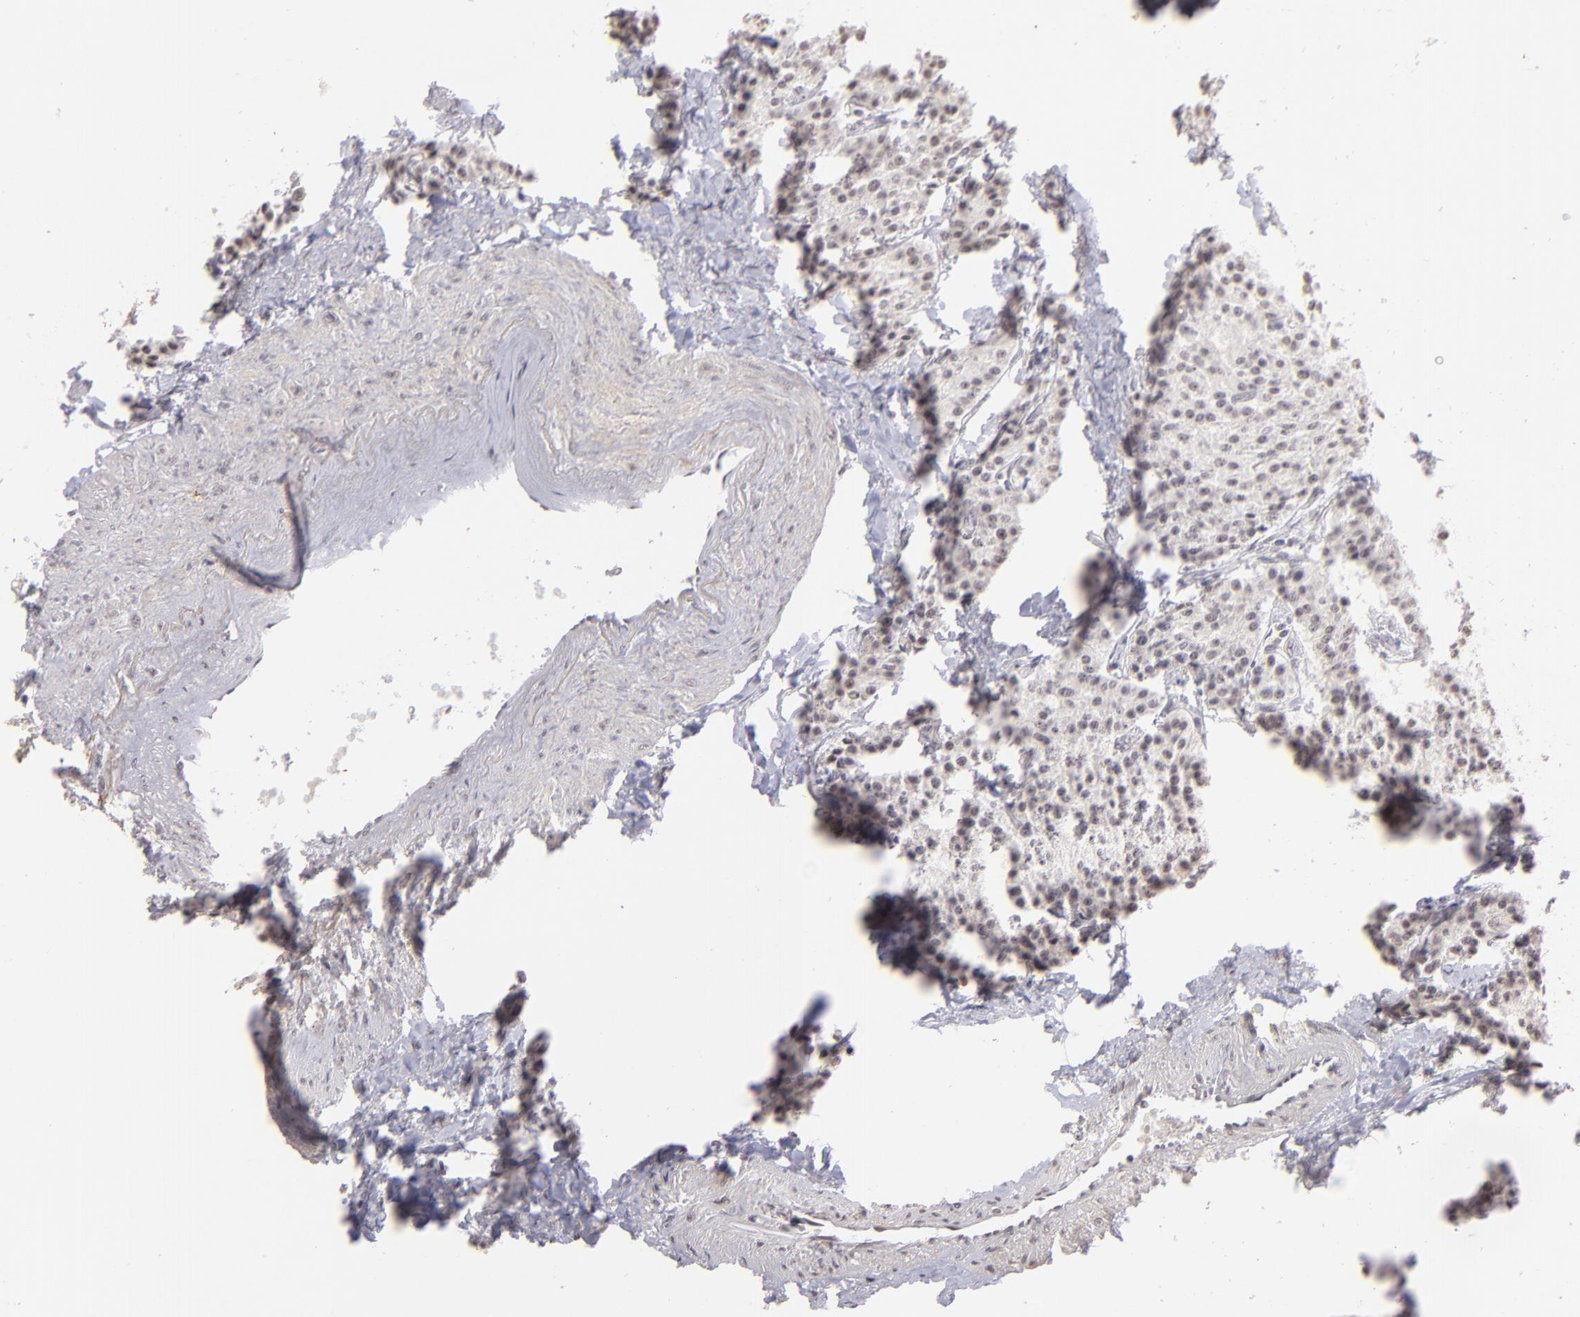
{"staining": {"intensity": "weak", "quantity": "<25%", "location": "nuclear"}, "tissue": "carcinoid", "cell_type": "Tumor cells", "image_type": "cancer", "snomed": [{"axis": "morphology", "description": "Carcinoid, malignant, NOS"}, {"axis": "topography", "description": "Stomach"}], "caption": "IHC of human carcinoid (malignant) displays no staining in tumor cells.", "gene": "RARB", "patient": {"sex": "female", "age": 76}}